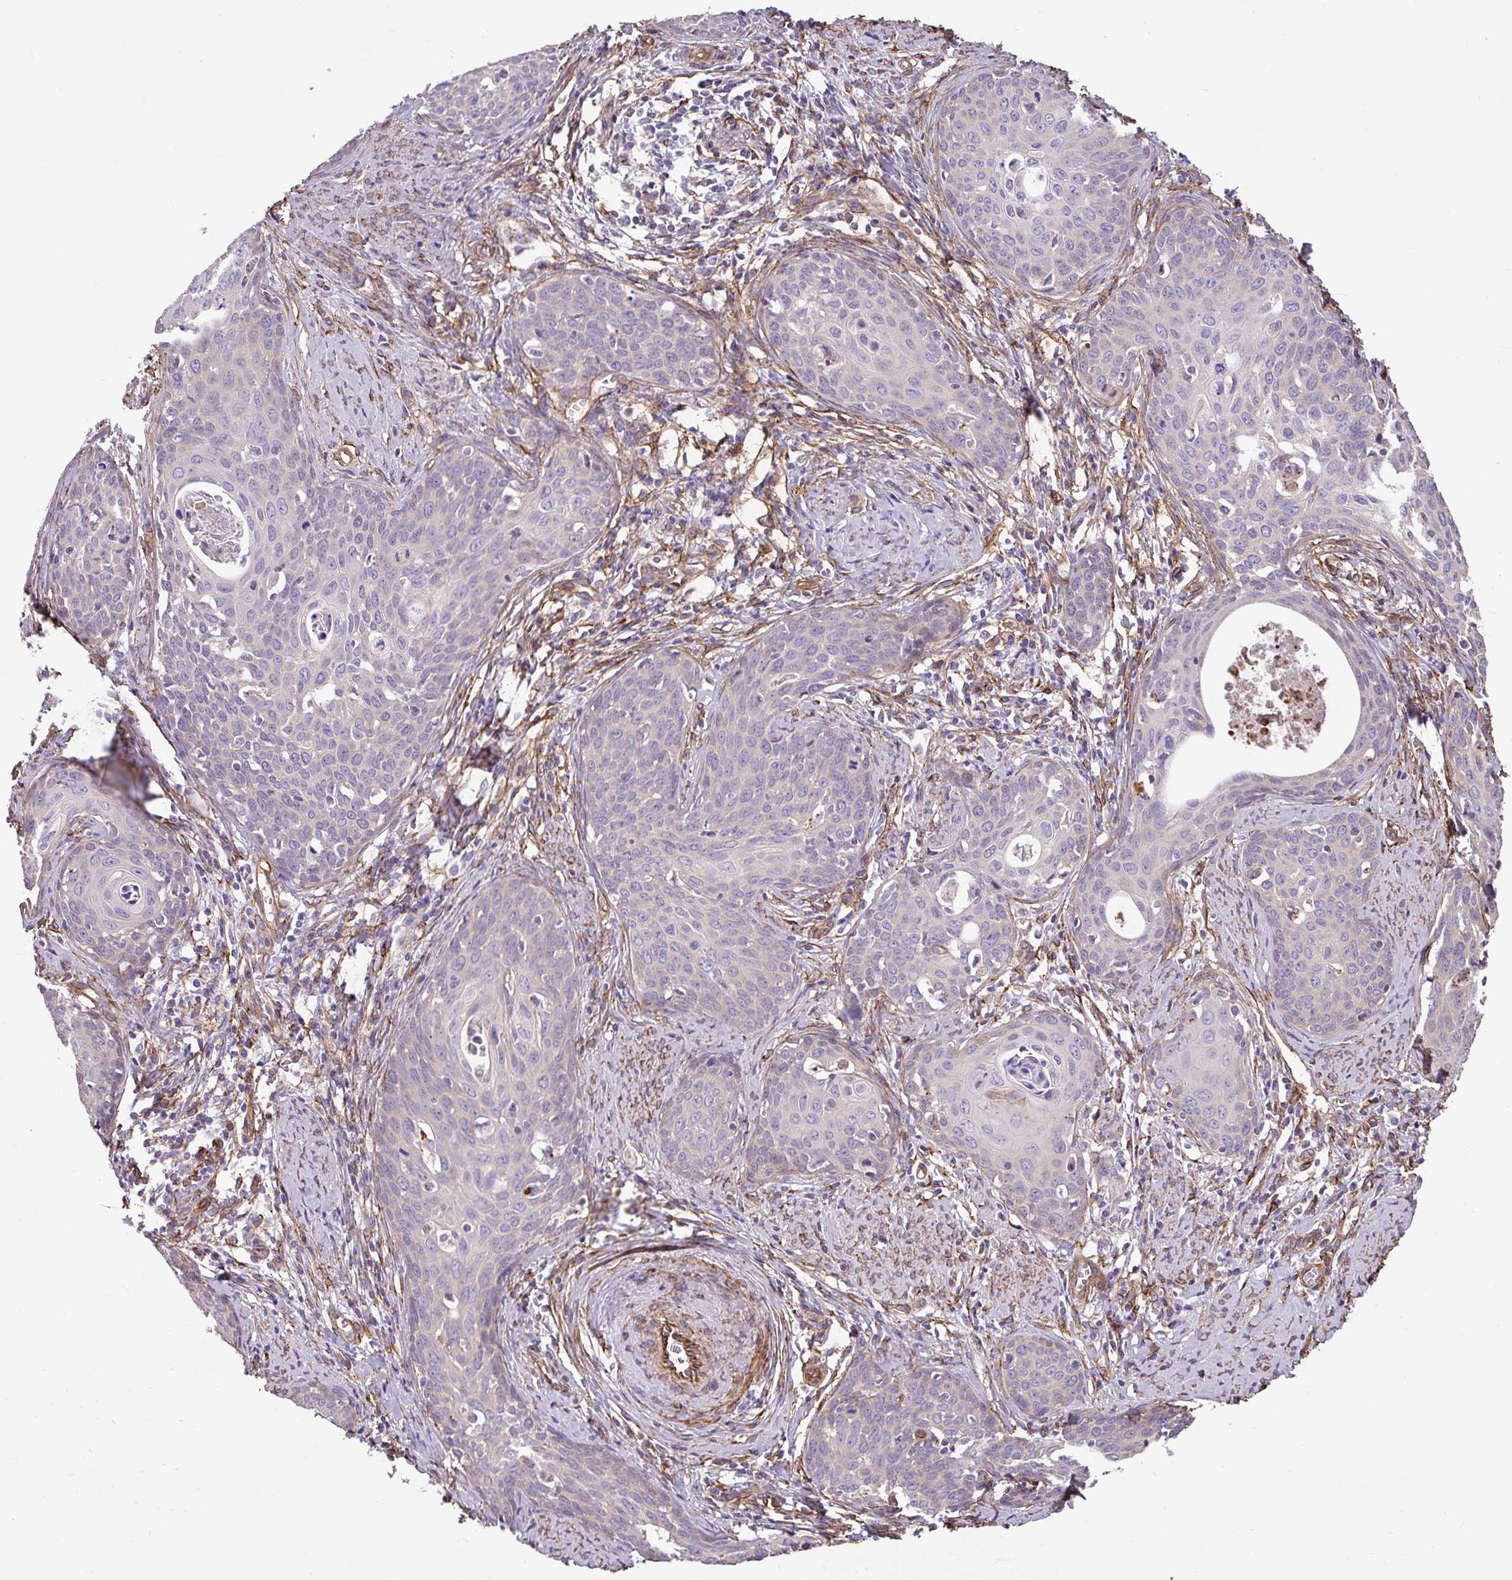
{"staining": {"intensity": "negative", "quantity": "none", "location": "none"}, "tissue": "cervical cancer", "cell_type": "Tumor cells", "image_type": "cancer", "snomed": [{"axis": "morphology", "description": "Squamous cell carcinoma, NOS"}, {"axis": "topography", "description": "Cervix"}], "caption": "This is a histopathology image of immunohistochemistry staining of cervical squamous cell carcinoma, which shows no expression in tumor cells.", "gene": "PTPRK", "patient": {"sex": "female", "age": 46}}